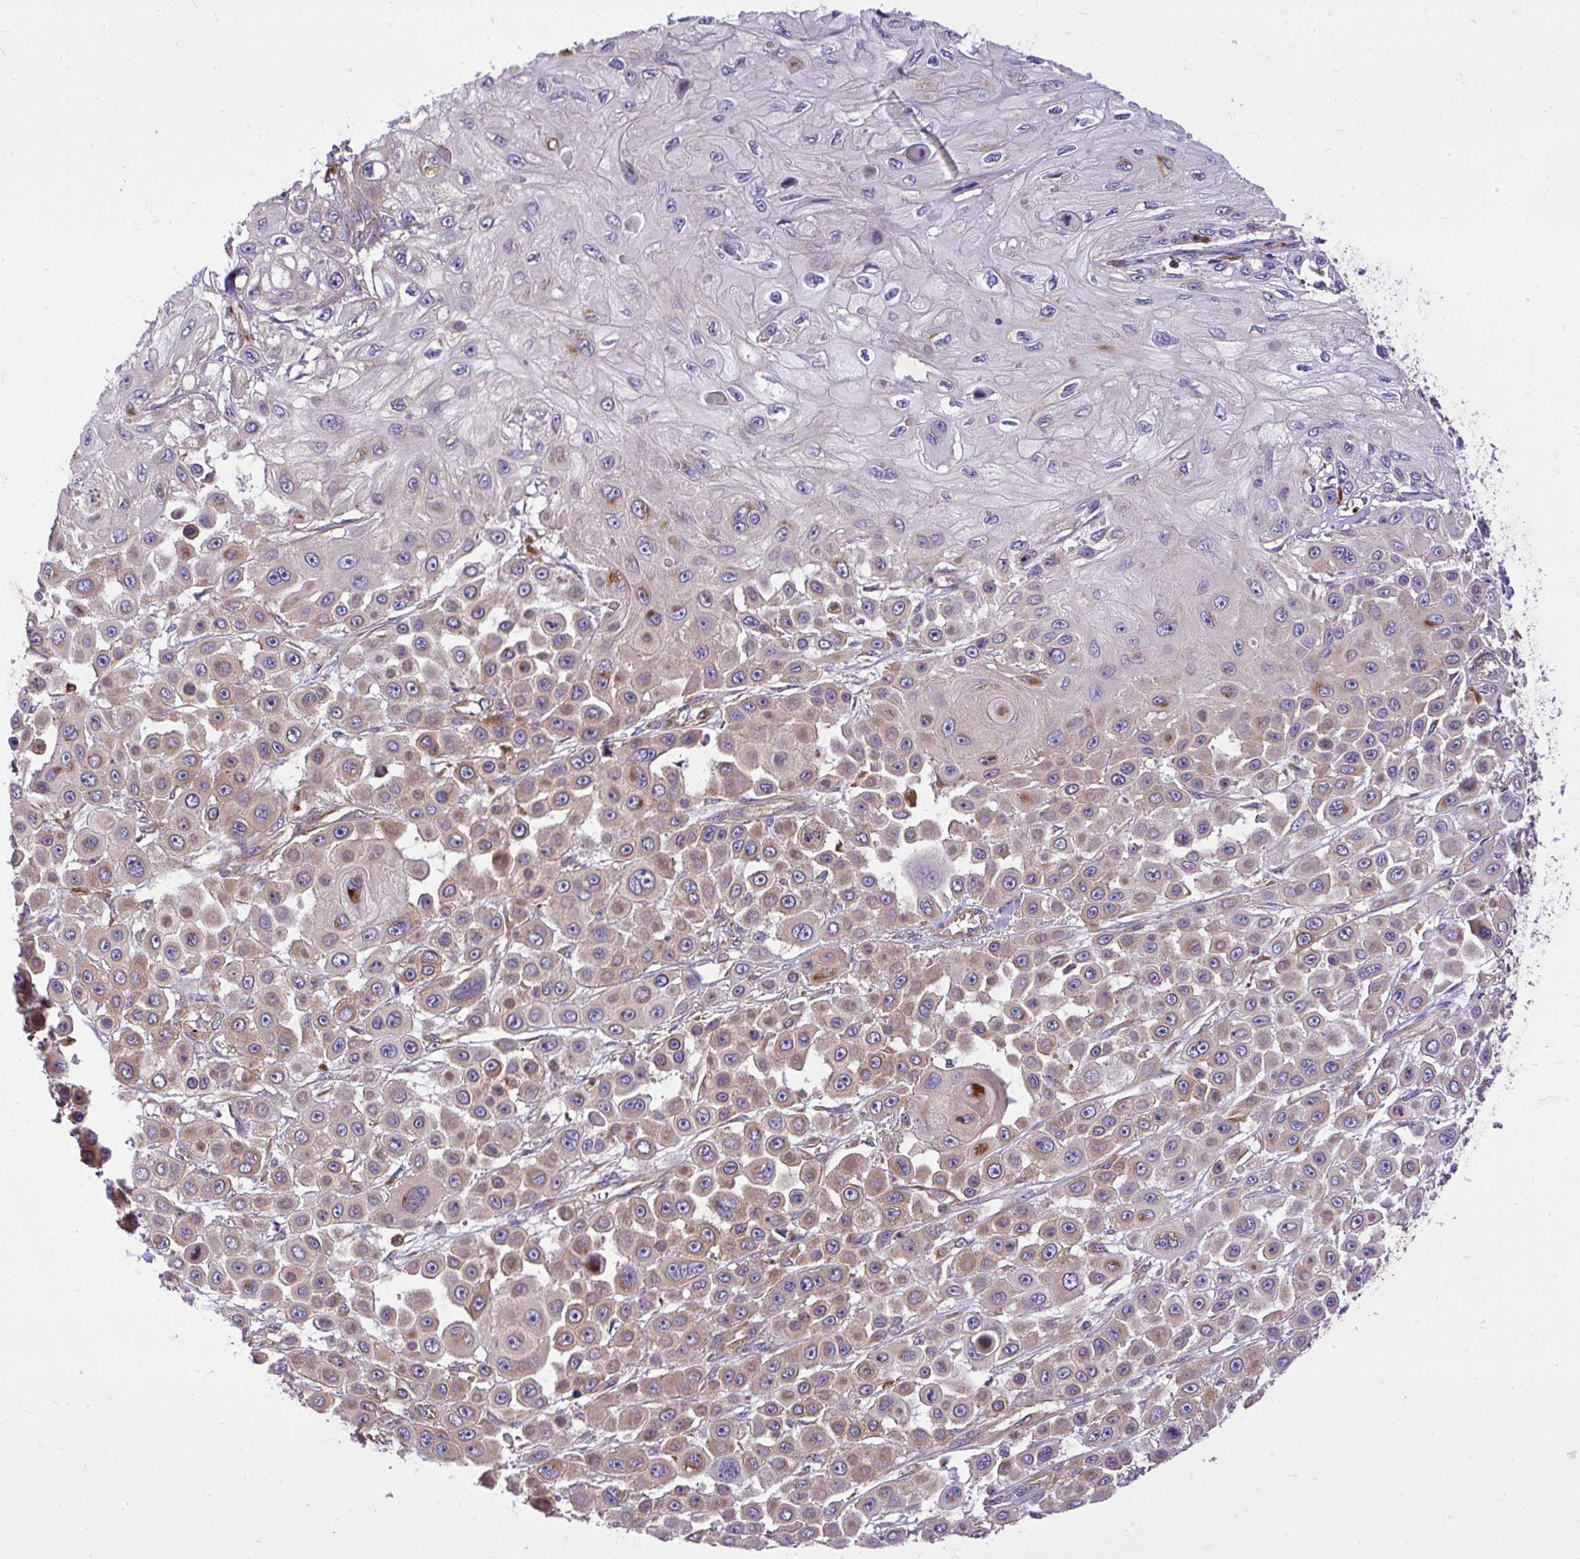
{"staining": {"intensity": "weak", "quantity": "25%-75%", "location": "cytoplasmic/membranous"}, "tissue": "skin cancer", "cell_type": "Tumor cells", "image_type": "cancer", "snomed": [{"axis": "morphology", "description": "Squamous cell carcinoma, NOS"}, {"axis": "topography", "description": "Skin"}], "caption": "Skin cancer (squamous cell carcinoma) was stained to show a protein in brown. There is low levels of weak cytoplasmic/membranous positivity in approximately 25%-75% of tumor cells.", "gene": "PAIP2", "patient": {"sex": "male", "age": 67}}